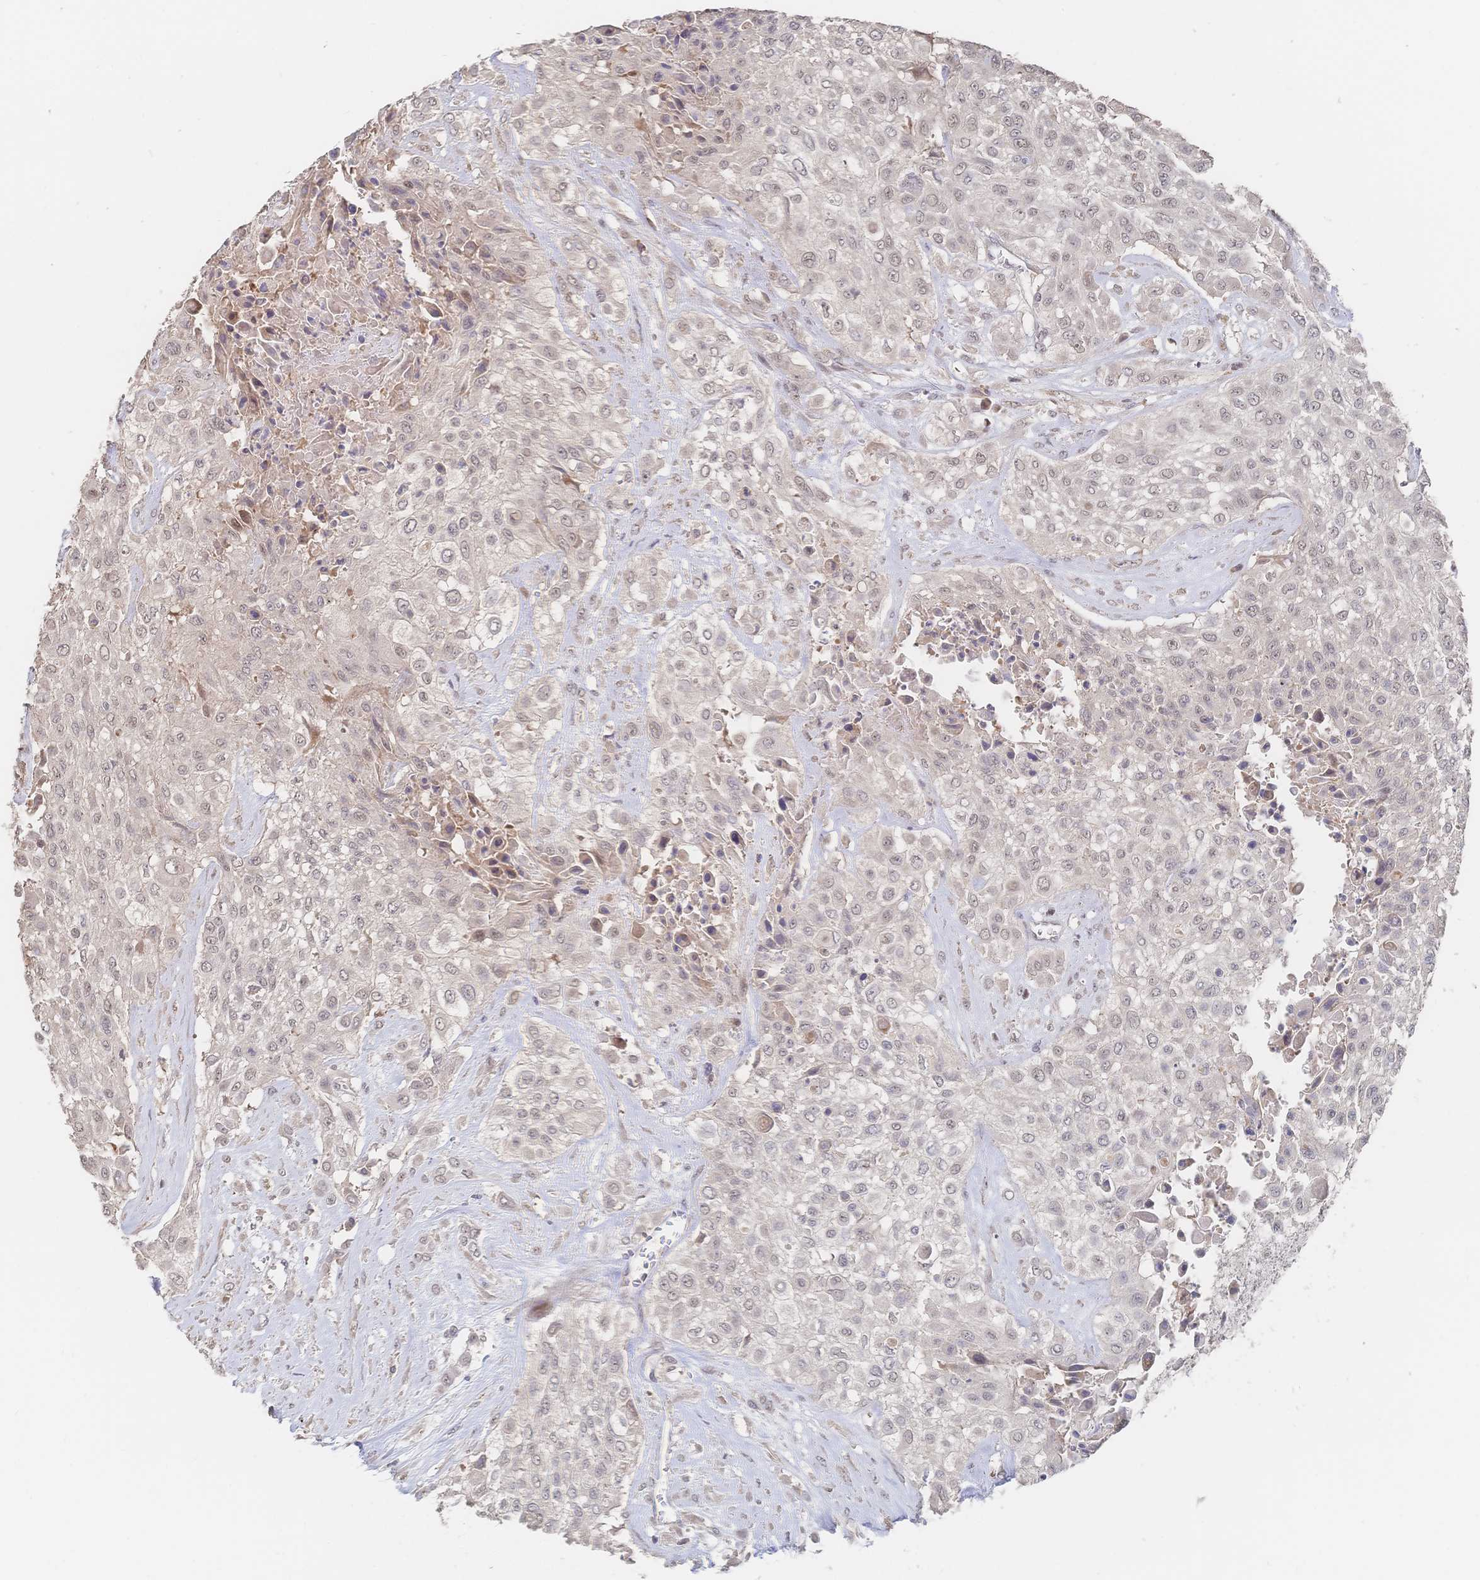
{"staining": {"intensity": "weak", "quantity": "25%-75%", "location": "nuclear"}, "tissue": "urothelial cancer", "cell_type": "Tumor cells", "image_type": "cancer", "snomed": [{"axis": "morphology", "description": "Urothelial carcinoma, High grade"}, {"axis": "topography", "description": "Urinary bladder"}], "caption": "Urothelial cancer tissue reveals weak nuclear expression in about 25%-75% of tumor cells (DAB (3,3'-diaminobenzidine) IHC, brown staining for protein, blue staining for nuclei).", "gene": "LRP5", "patient": {"sex": "male", "age": 57}}